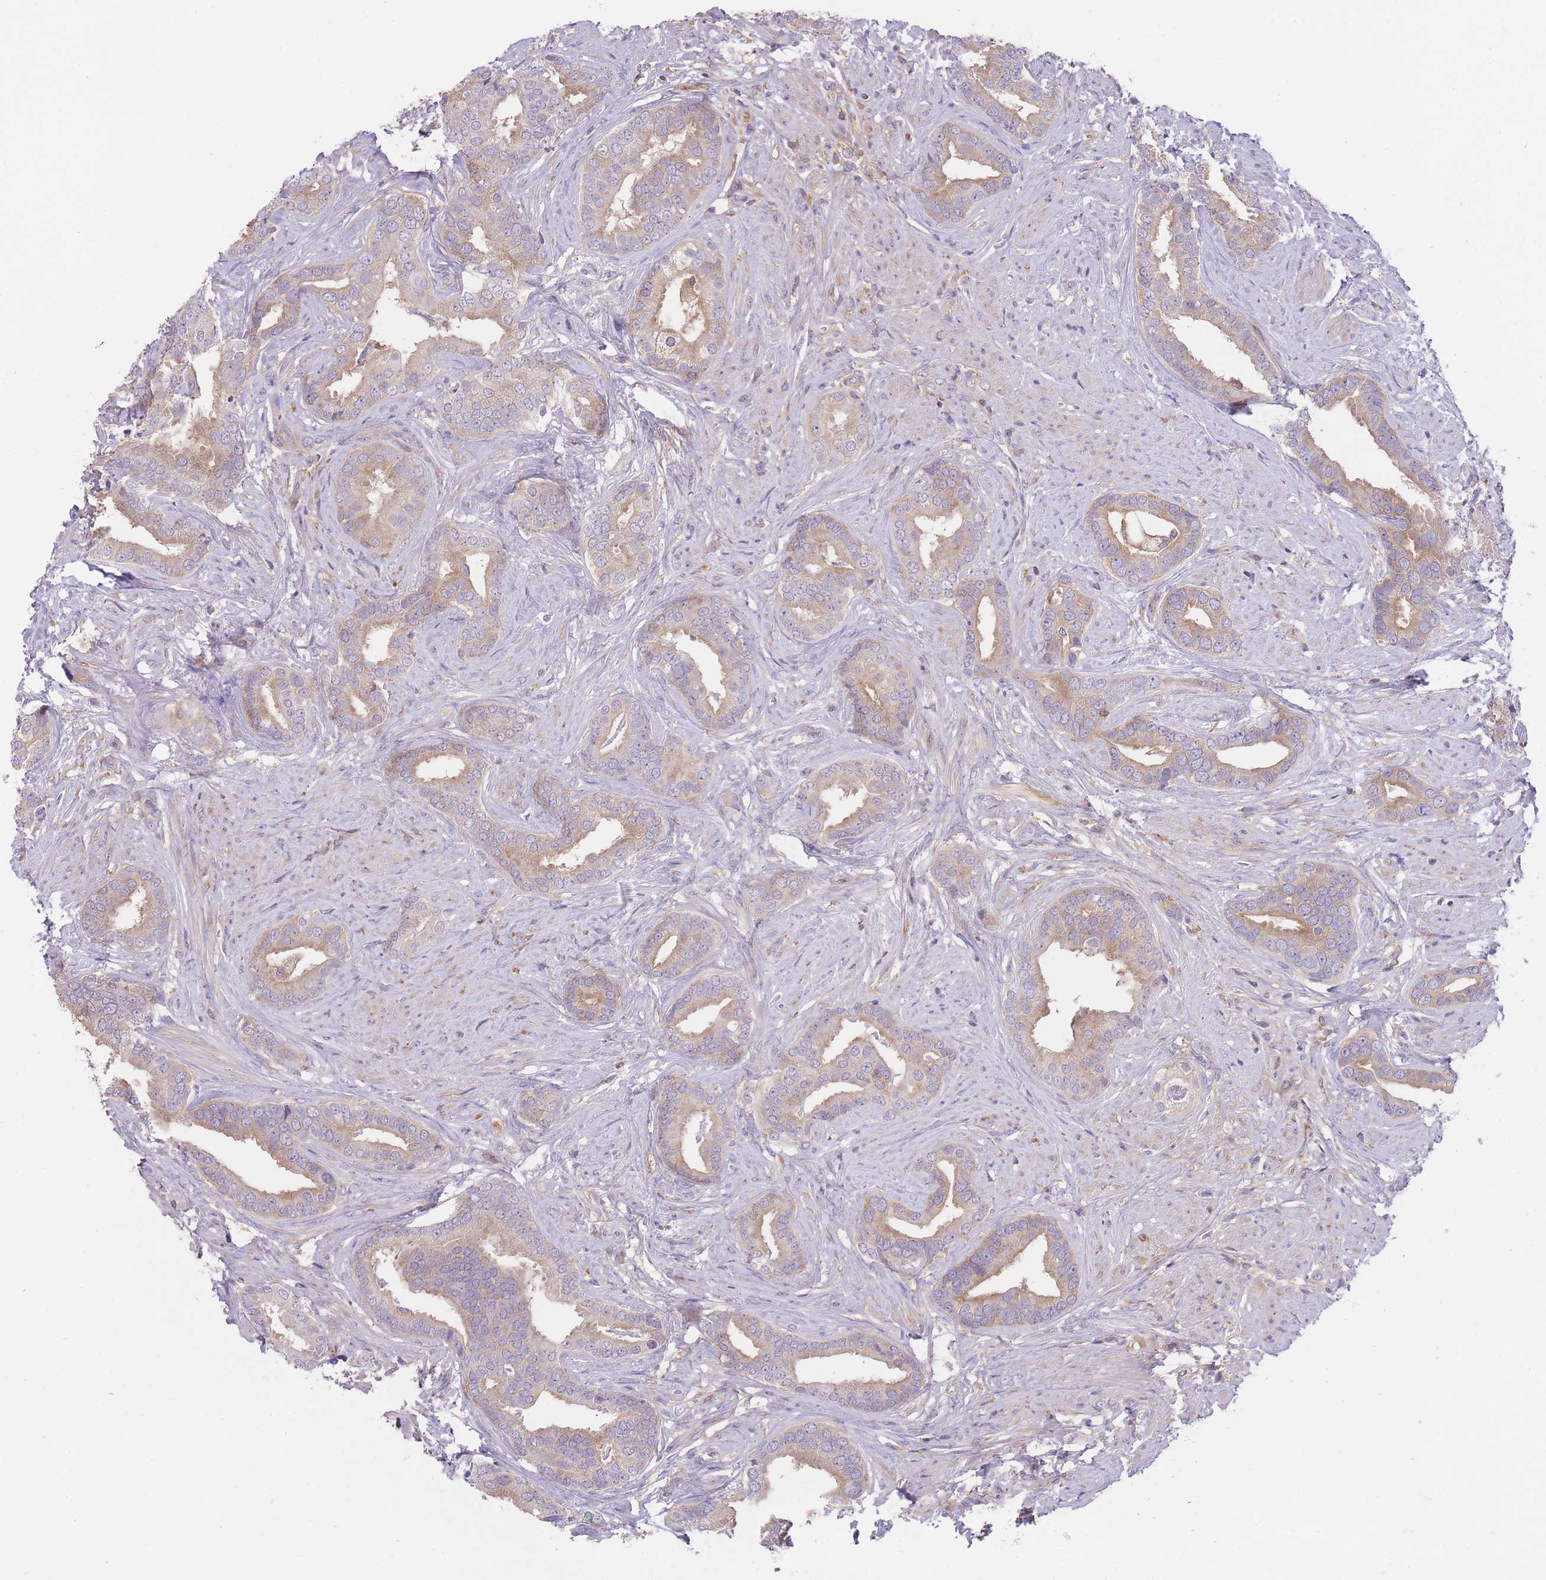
{"staining": {"intensity": "weak", "quantity": "25%-75%", "location": "cytoplasmic/membranous"}, "tissue": "prostate cancer", "cell_type": "Tumor cells", "image_type": "cancer", "snomed": [{"axis": "morphology", "description": "Adenocarcinoma, High grade"}, {"axis": "topography", "description": "Prostate"}], "caption": "A photomicrograph of human prostate cancer stained for a protein exhibits weak cytoplasmic/membranous brown staining in tumor cells.", "gene": "PRKAR1A", "patient": {"sex": "male", "age": 55}}